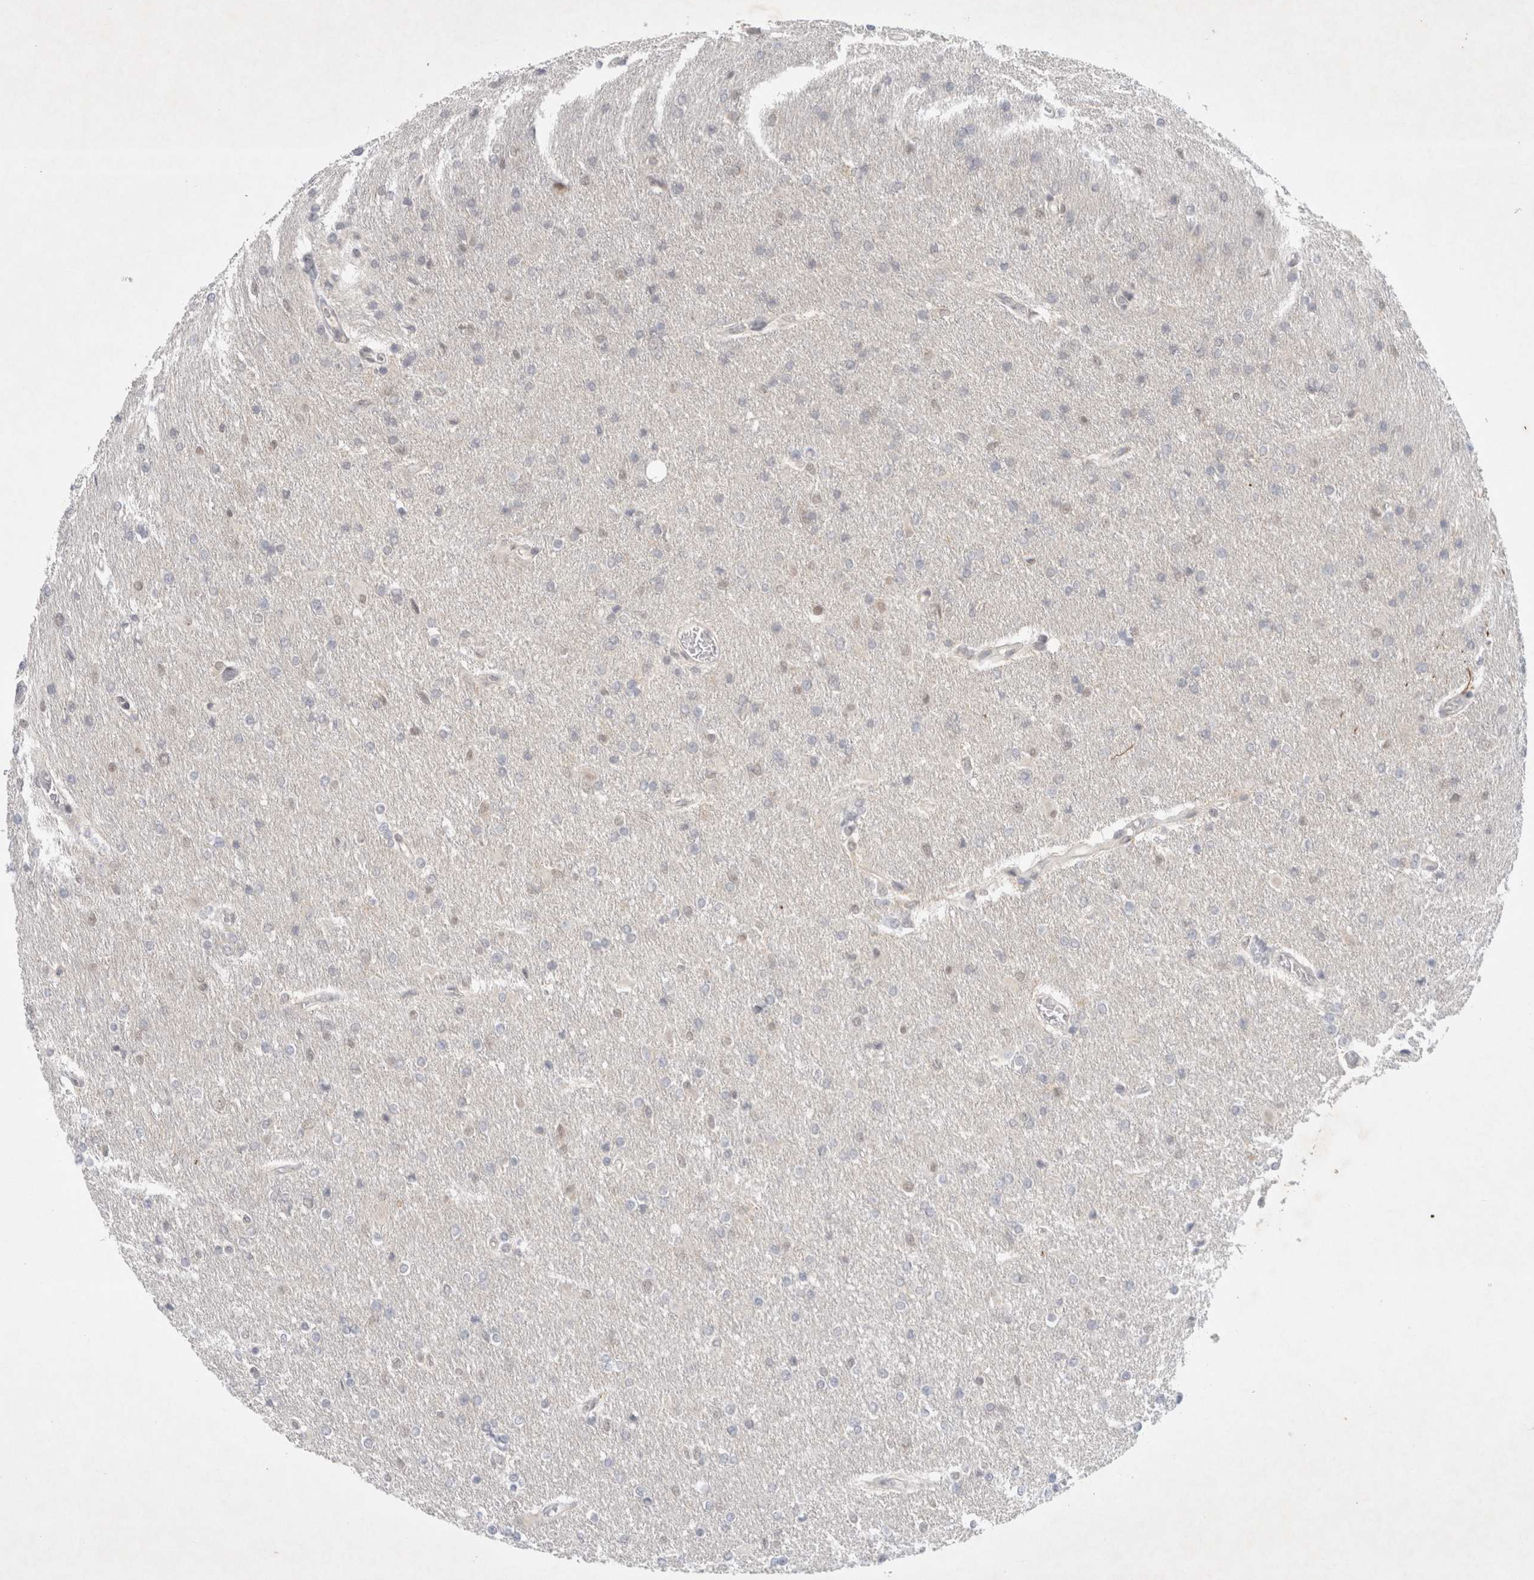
{"staining": {"intensity": "negative", "quantity": "none", "location": "none"}, "tissue": "glioma", "cell_type": "Tumor cells", "image_type": "cancer", "snomed": [{"axis": "morphology", "description": "Glioma, malignant, High grade"}, {"axis": "topography", "description": "Cerebral cortex"}], "caption": "A high-resolution micrograph shows immunohistochemistry staining of glioma, which demonstrates no significant staining in tumor cells.", "gene": "FBXO42", "patient": {"sex": "female", "age": 36}}